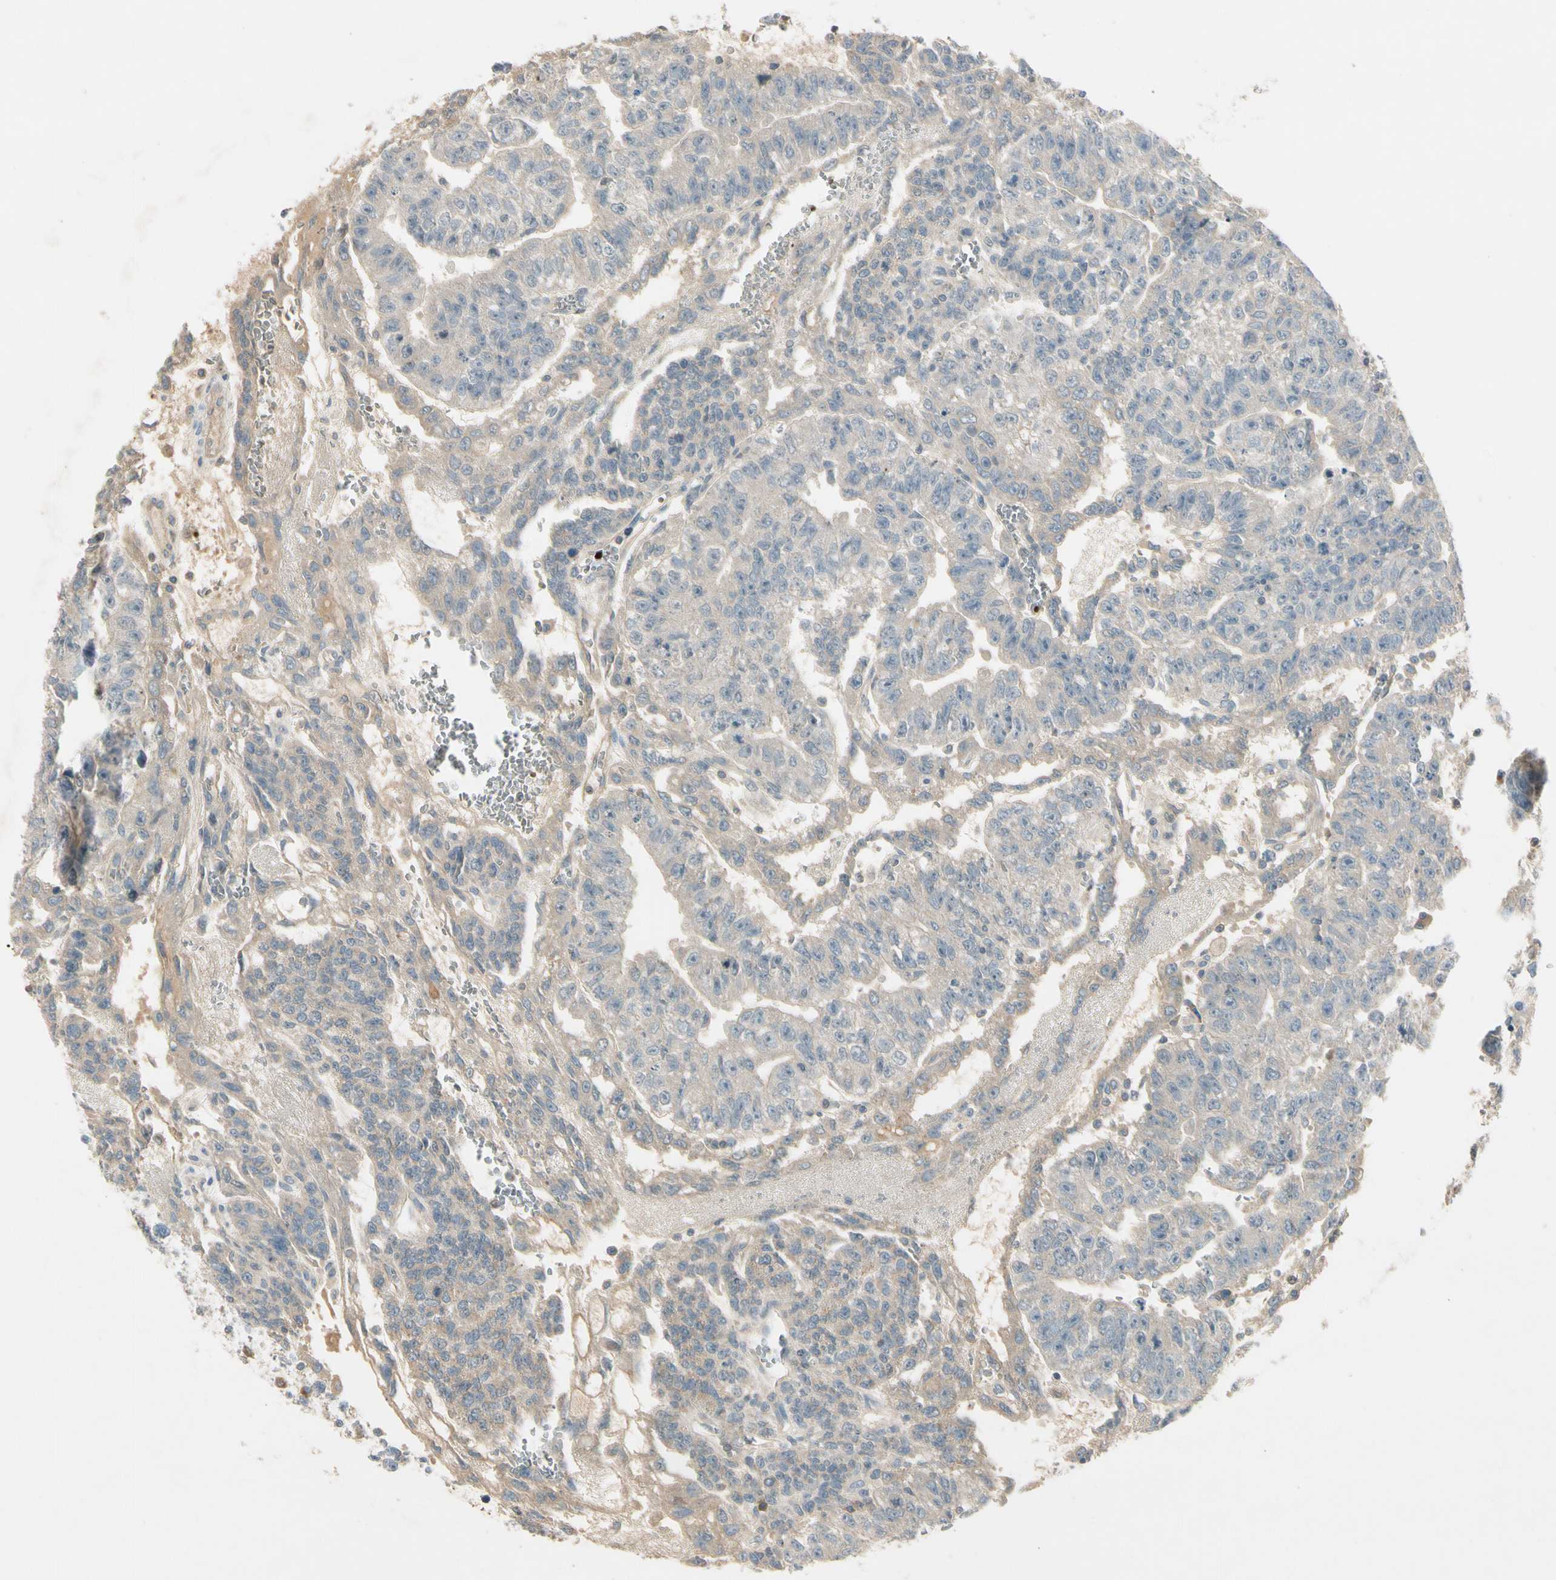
{"staining": {"intensity": "negative", "quantity": "none", "location": "none"}, "tissue": "testis cancer", "cell_type": "Tumor cells", "image_type": "cancer", "snomed": [{"axis": "morphology", "description": "Seminoma, NOS"}, {"axis": "morphology", "description": "Carcinoma, Embryonal, NOS"}, {"axis": "topography", "description": "Testis"}], "caption": "High power microscopy micrograph of an immunohistochemistry photomicrograph of testis cancer, revealing no significant positivity in tumor cells. (DAB immunohistochemistry visualized using brightfield microscopy, high magnification).", "gene": "PPP3CB", "patient": {"sex": "male", "age": 52}}